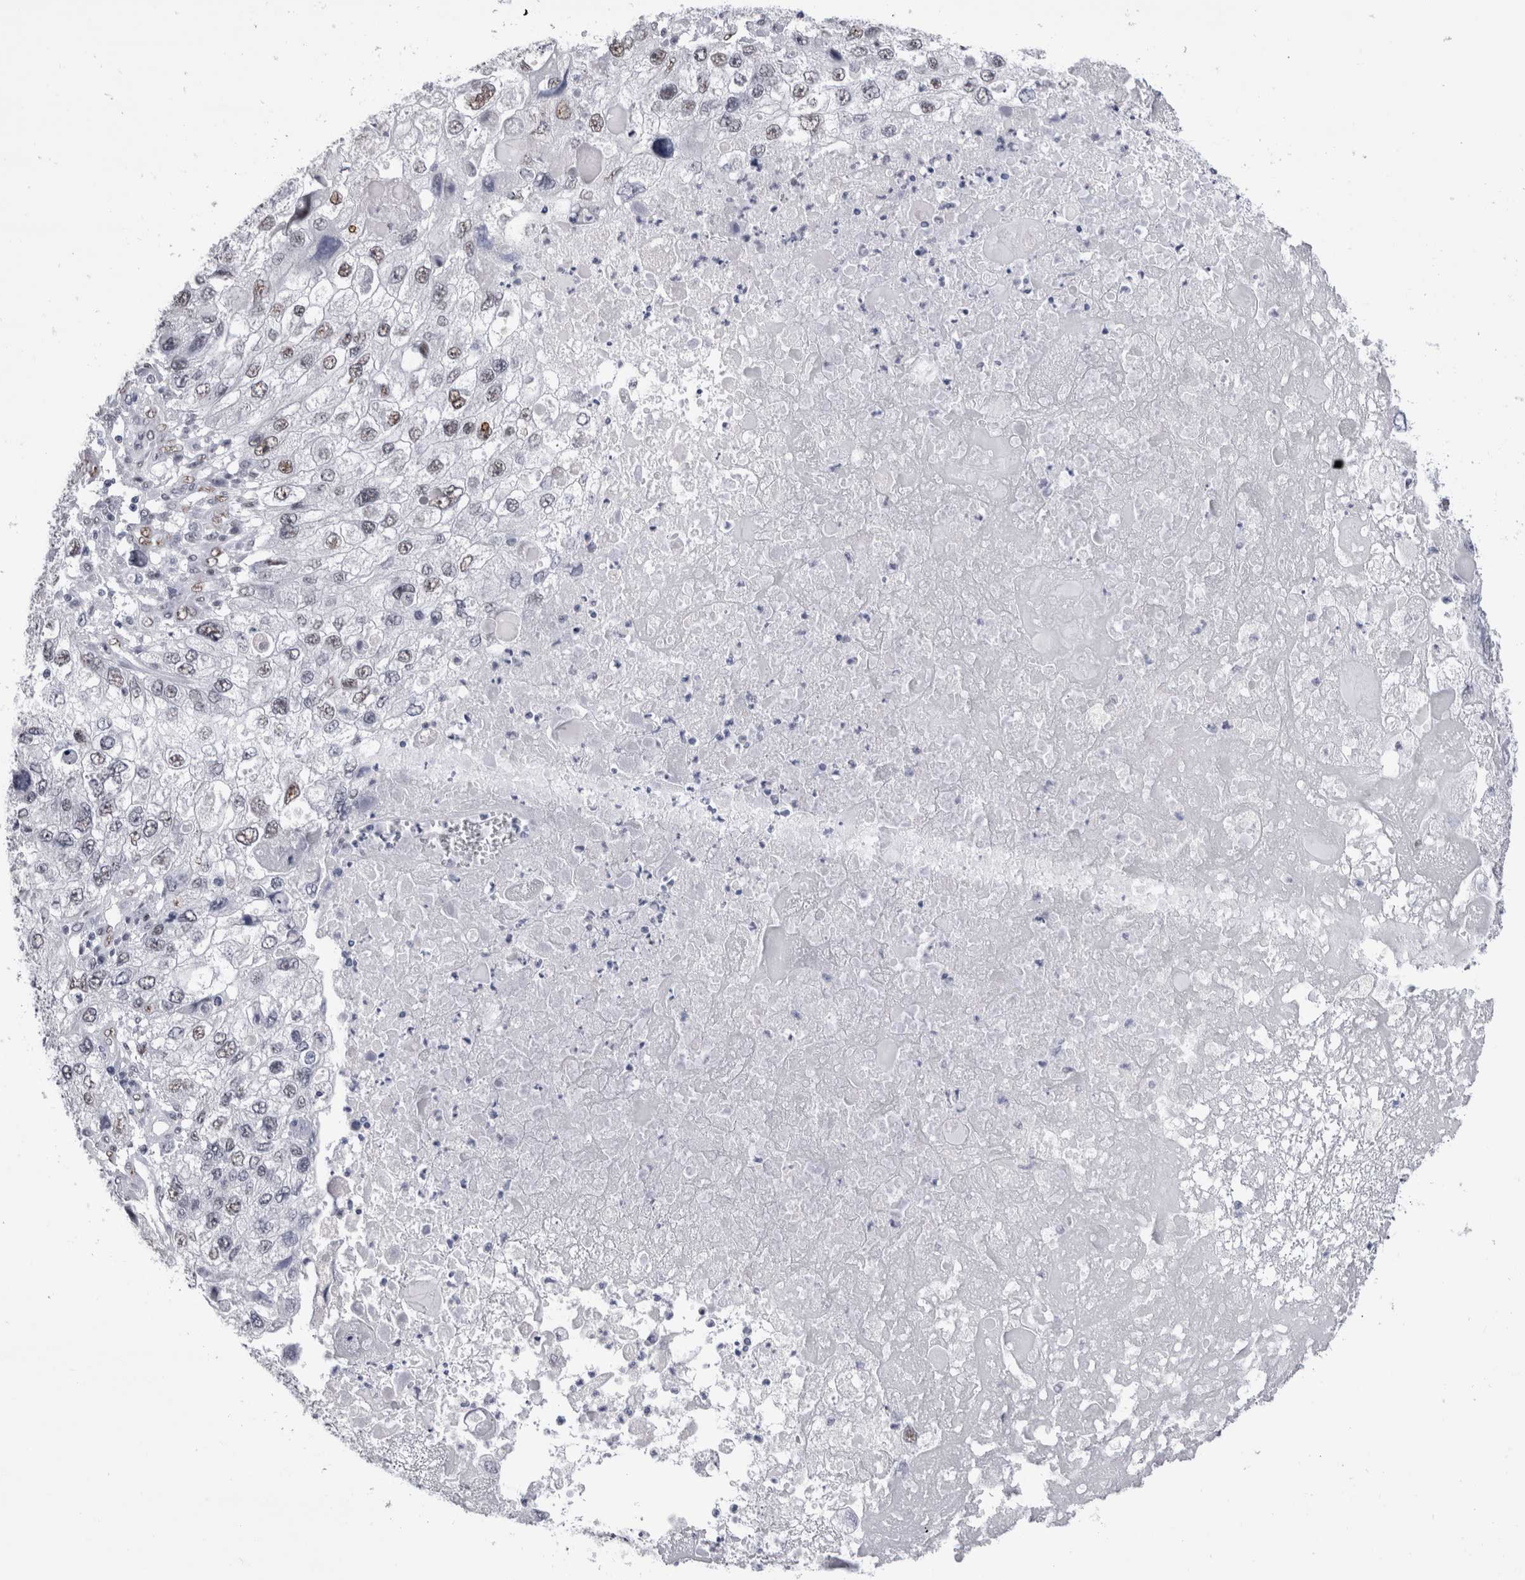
{"staining": {"intensity": "moderate", "quantity": "<25%", "location": "nuclear"}, "tissue": "endometrial cancer", "cell_type": "Tumor cells", "image_type": "cancer", "snomed": [{"axis": "morphology", "description": "Adenocarcinoma, NOS"}, {"axis": "topography", "description": "Endometrium"}], "caption": "Protein analysis of endometrial cancer tissue displays moderate nuclear staining in approximately <25% of tumor cells. Nuclei are stained in blue.", "gene": "RBM6", "patient": {"sex": "female", "age": 49}}